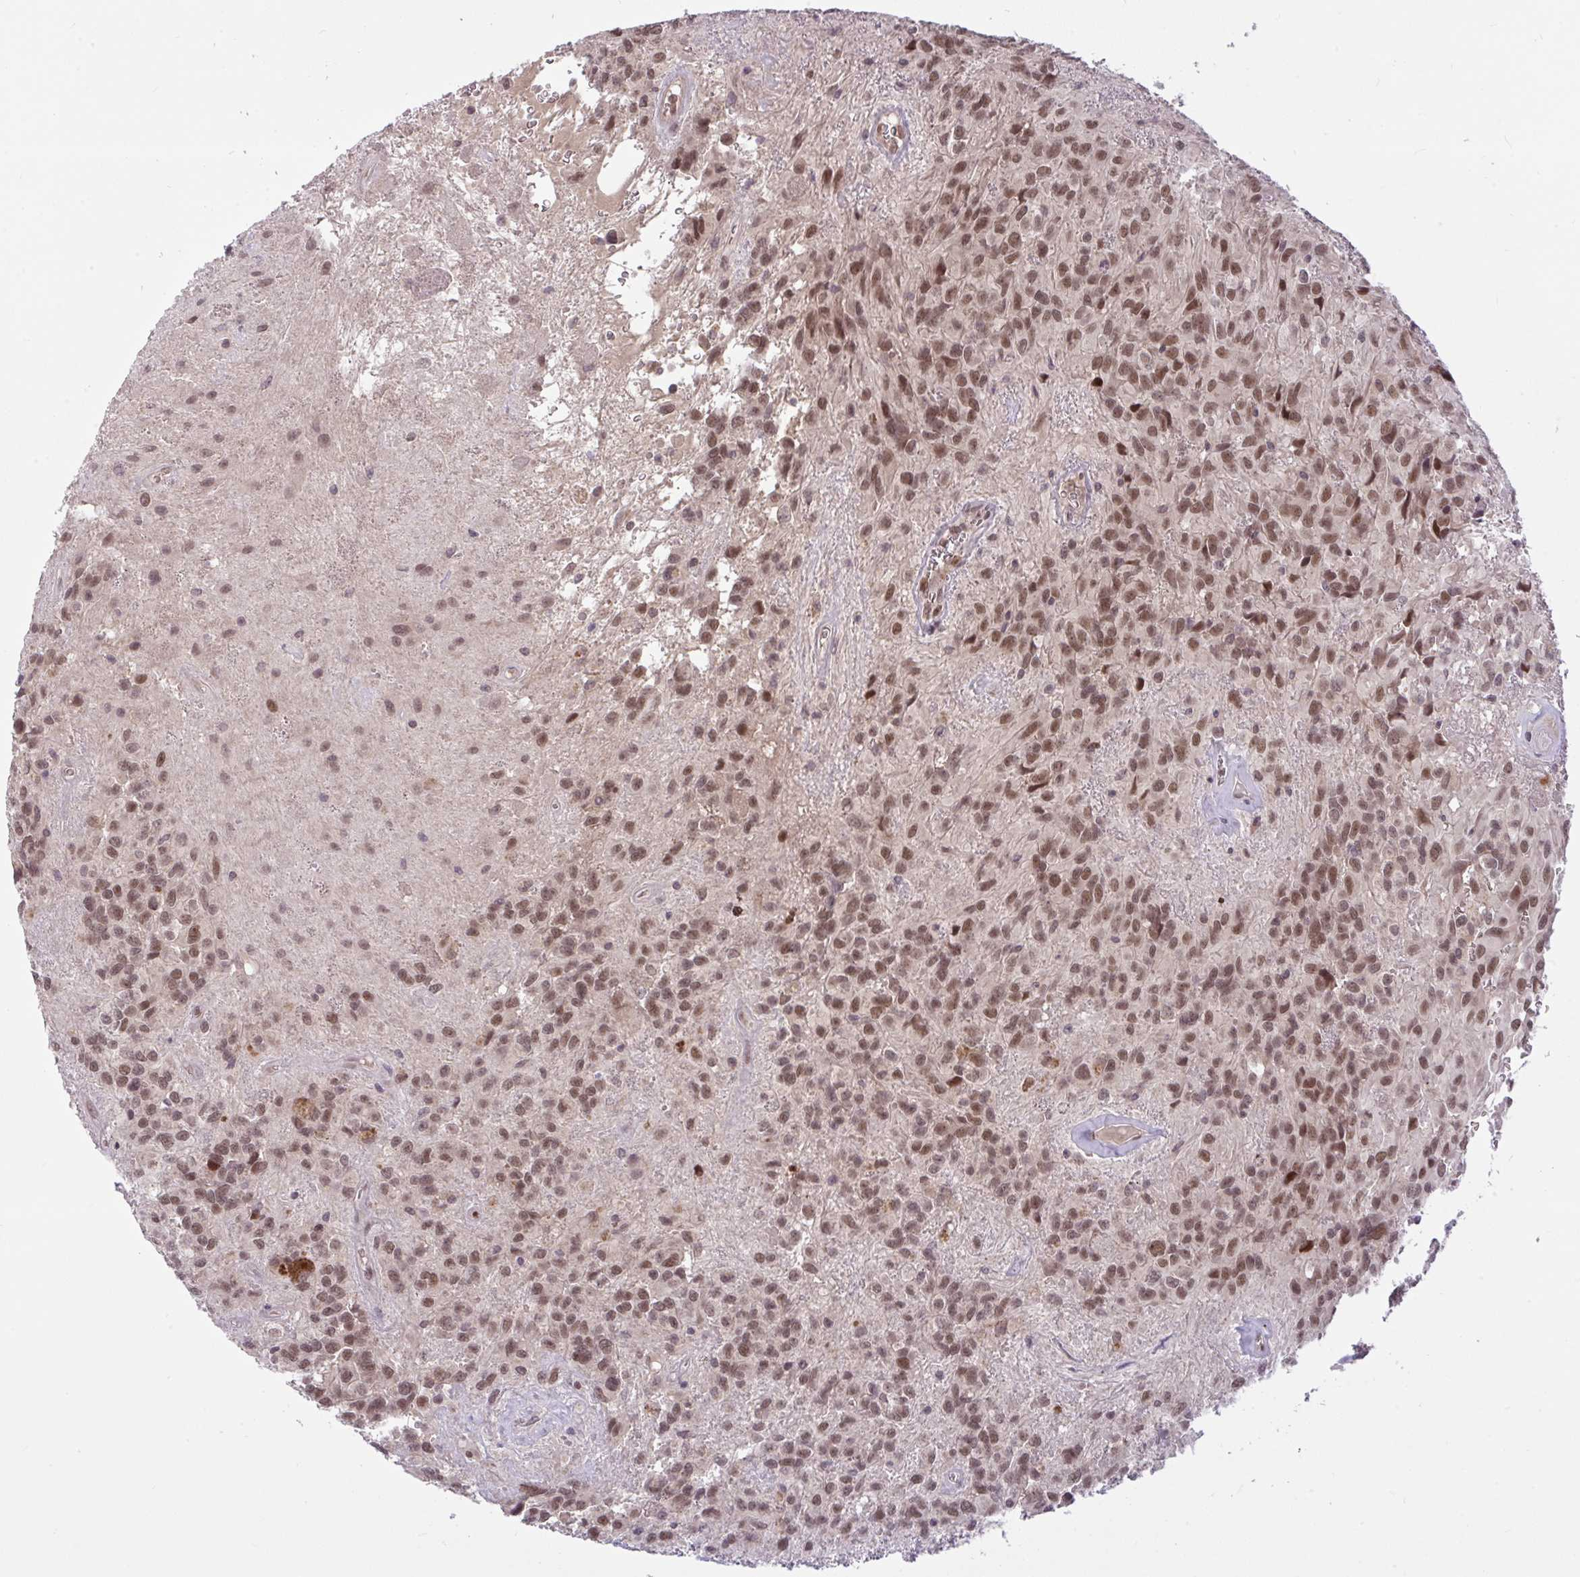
{"staining": {"intensity": "moderate", "quantity": ">75%", "location": "nuclear"}, "tissue": "glioma", "cell_type": "Tumor cells", "image_type": "cancer", "snomed": [{"axis": "morphology", "description": "Glioma, malignant, Low grade"}, {"axis": "topography", "description": "Brain"}], "caption": "Protein expression analysis of human malignant low-grade glioma reveals moderate nuclear staining in approximately >75% of tumor cells.", "gene": "KLF2", "patient": {"sex": "male", "age": 56}}